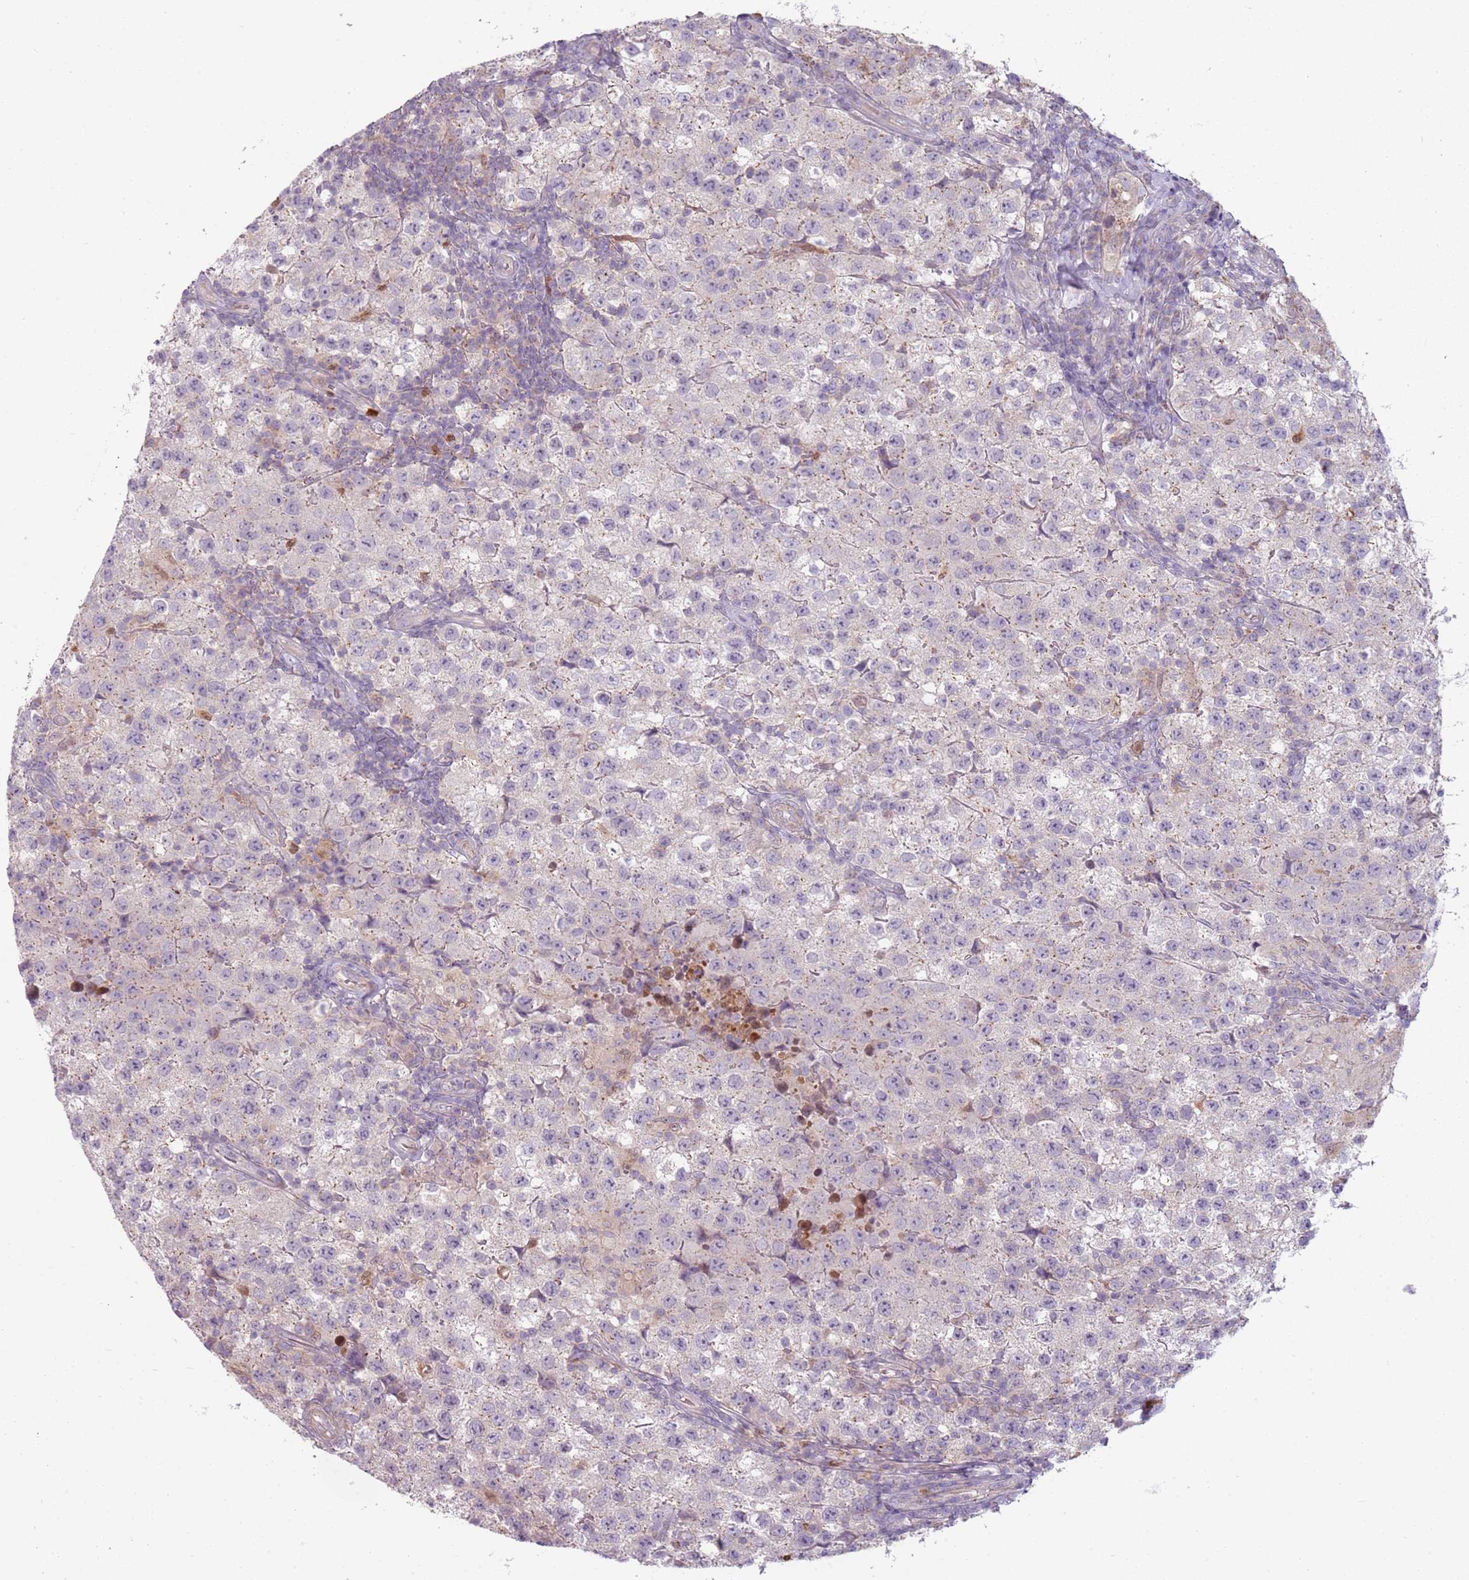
{"staining": {"intensity": "negative", "quantity": "none", "location": "none"}, "tissue": "testis cancer", "cell_type": "Tumor cells", "image_type": "cancer", "snomed": [{"axis": "morphology", "description": "Seminoma, NOS"}, {"axis": "morphology", "description": "Carcinoma, Embryonal, NOS"}, {"axis": "topography", "description": "Testis"}], "caption": "Tumor cells are negative for brown protein staining in testis cancer (seminoma). (Immunohistochemistry, brightfield microscopy, high magnification).", "gene": "SPAG4", "patient": {"sex": "male", "age": 41}}